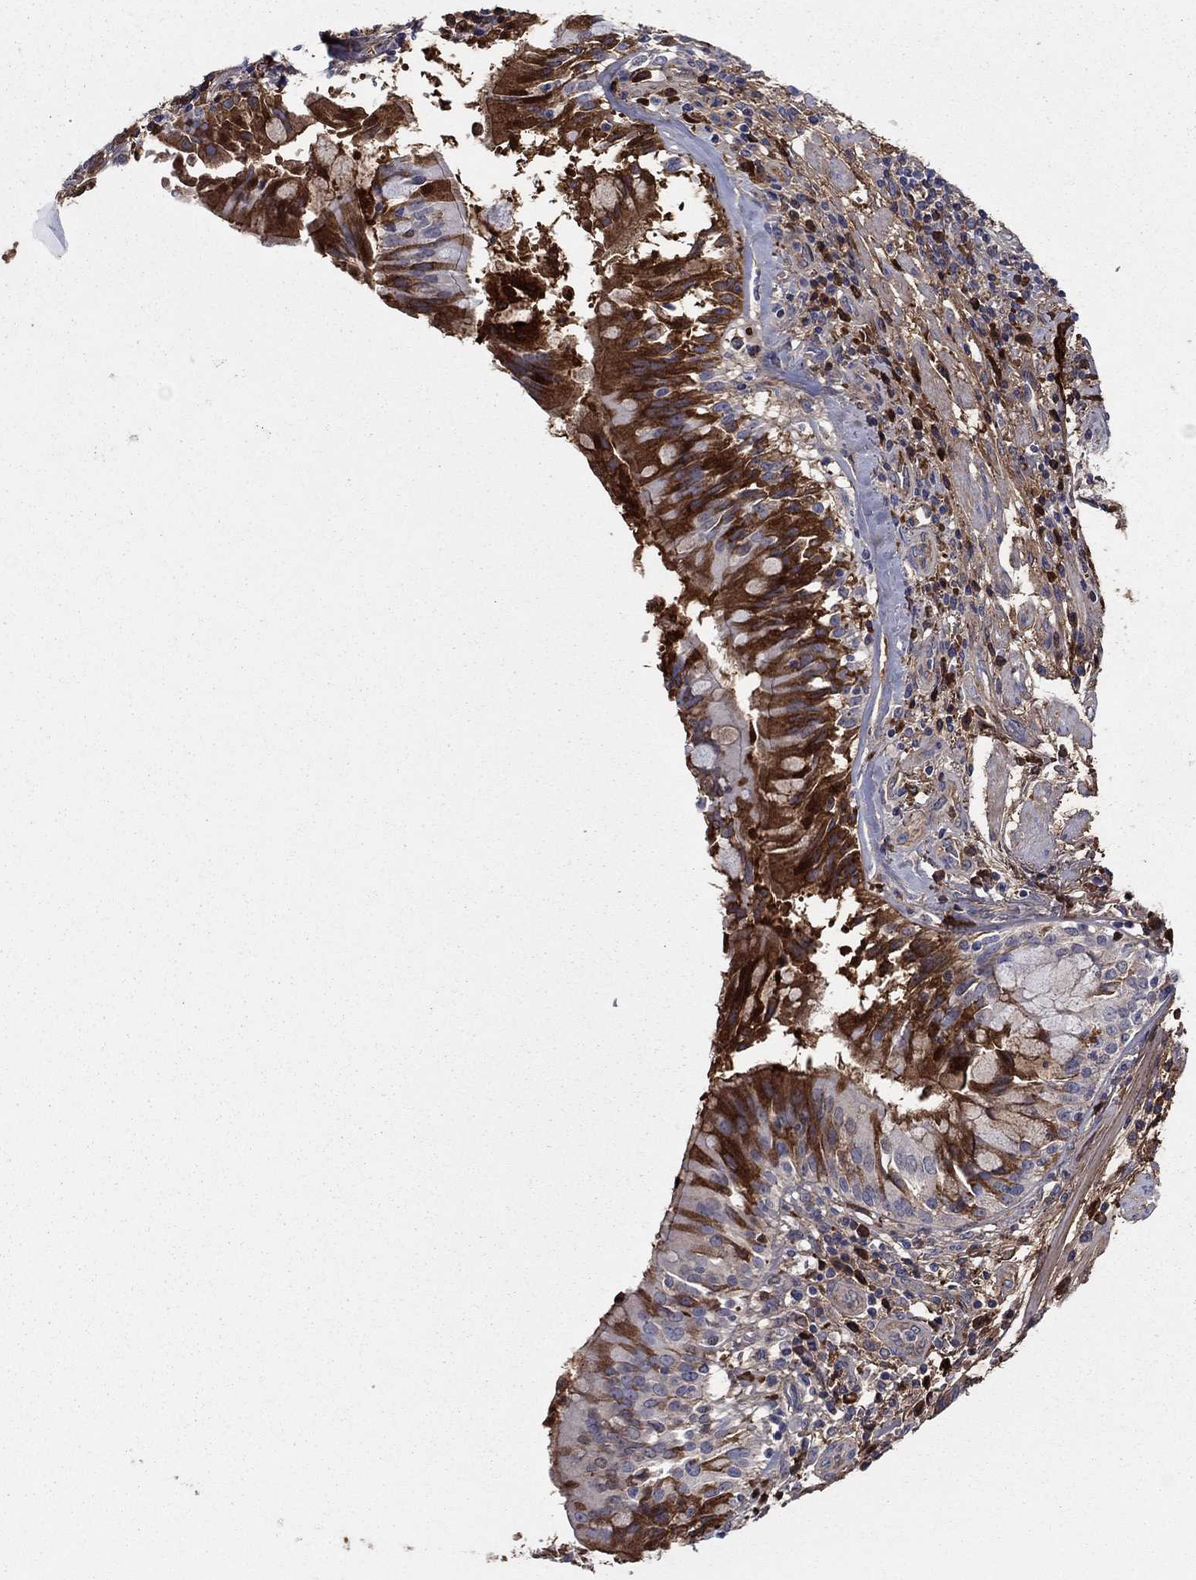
{"staining": {"intensity": "strong", "quantity": "25%-75%", "location": "cytoplasmic/membranous"}, "tissue": "lung cancer", "cell_type": "Tumor cells", "image_type": "cancer", "snomed": [{"axis": "morphology", "description": "Normal tissue, NOS"}, {"axis": "morphology", "description": "Squamous cell carcinoma, NOS"}, {"axis": "topography", "description": "Bronchus"}, {"axis": "topography", "description": "Lung"}], "caption": "Immunohistochemical staining of human lung squamous cell carcinoma displays high levels of strong cytoplasmic/membranous protein expression in approximately 25%-75% of tumor cells.", "gene": "HPX", "patient": {"sex": "male", "age": 64}}